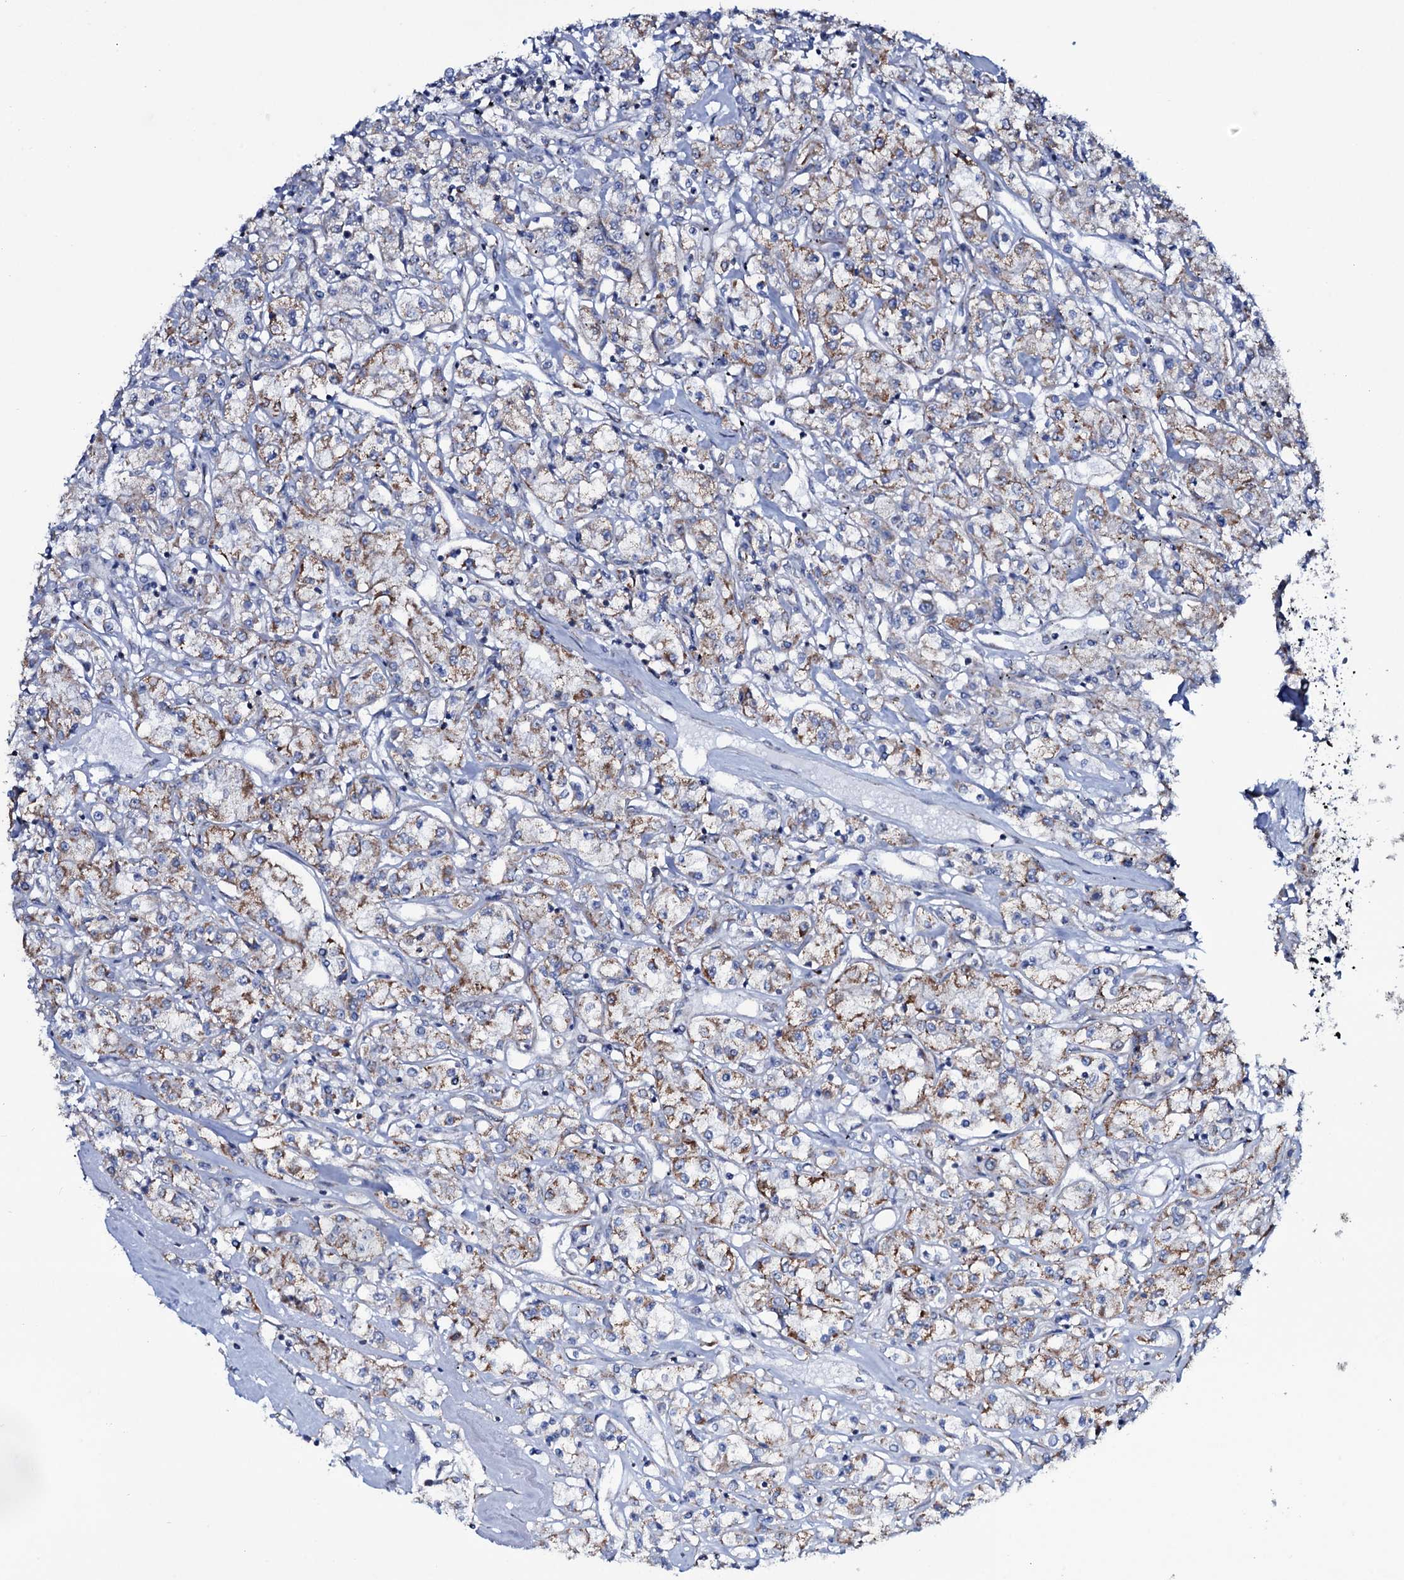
{"staining": {"intensity": "moderate", "quantity": "25%-75%", "location": "cytoplasmic/membranous"}, "tissue": "renal cancer", "cell_type": "Tumor cells", "image_type": "cancer", "snomed": [{"axis": "morphology", "description": "Adenocarcinoma, NOS"}, {"axis": "topography", "description": "Kidney"}], "caption": "This is a micrograph of IHC staining of adenocarcinoma (renal), which shows moderate staining in the cytoplasmic/membranous of tumor cells.", "gene": "MRPS35", "patient": {"sex": "female", "age": 59}}